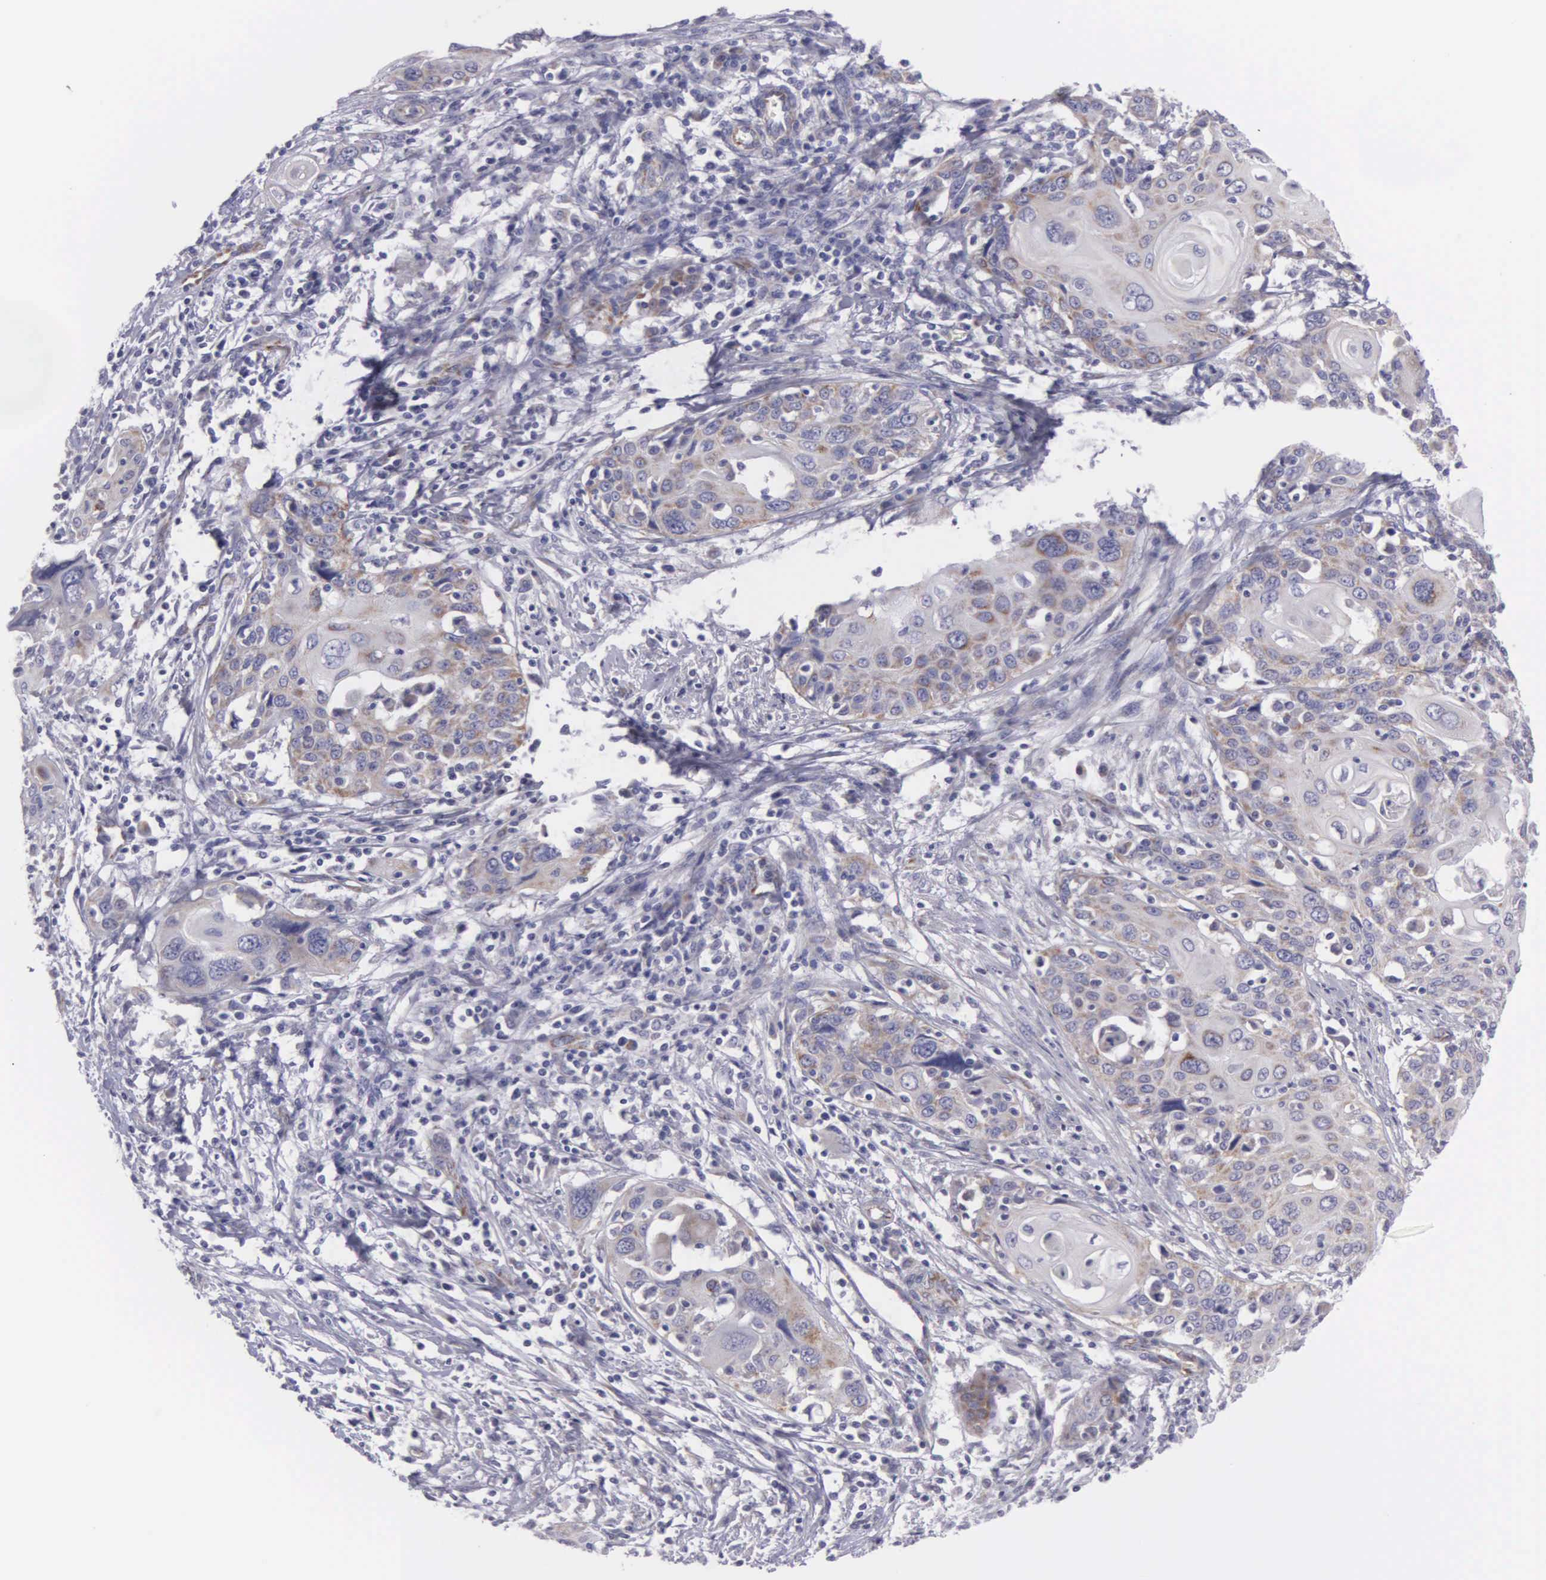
{"staining": {"intensity": "weak", "quantity": "<25%", "location": "cytoplasmic/membranous"}, "tissue": "cervical cancer", "cell_type": "Tumor cells", "image_type": "cancer", "snomed": [{"axis": "morphology", "description": "Squamous cell carcinoma, NOS"}, {"axis": "topography", "description": "Cervix"}], "caption": "The immunohistochemistry histopathology image has no significant staining in tumor cells of cervical squamous cell carcinoma tissue.", "gene": "SYNJ2BP", "patient": {"sex": "female", "age": 54}}